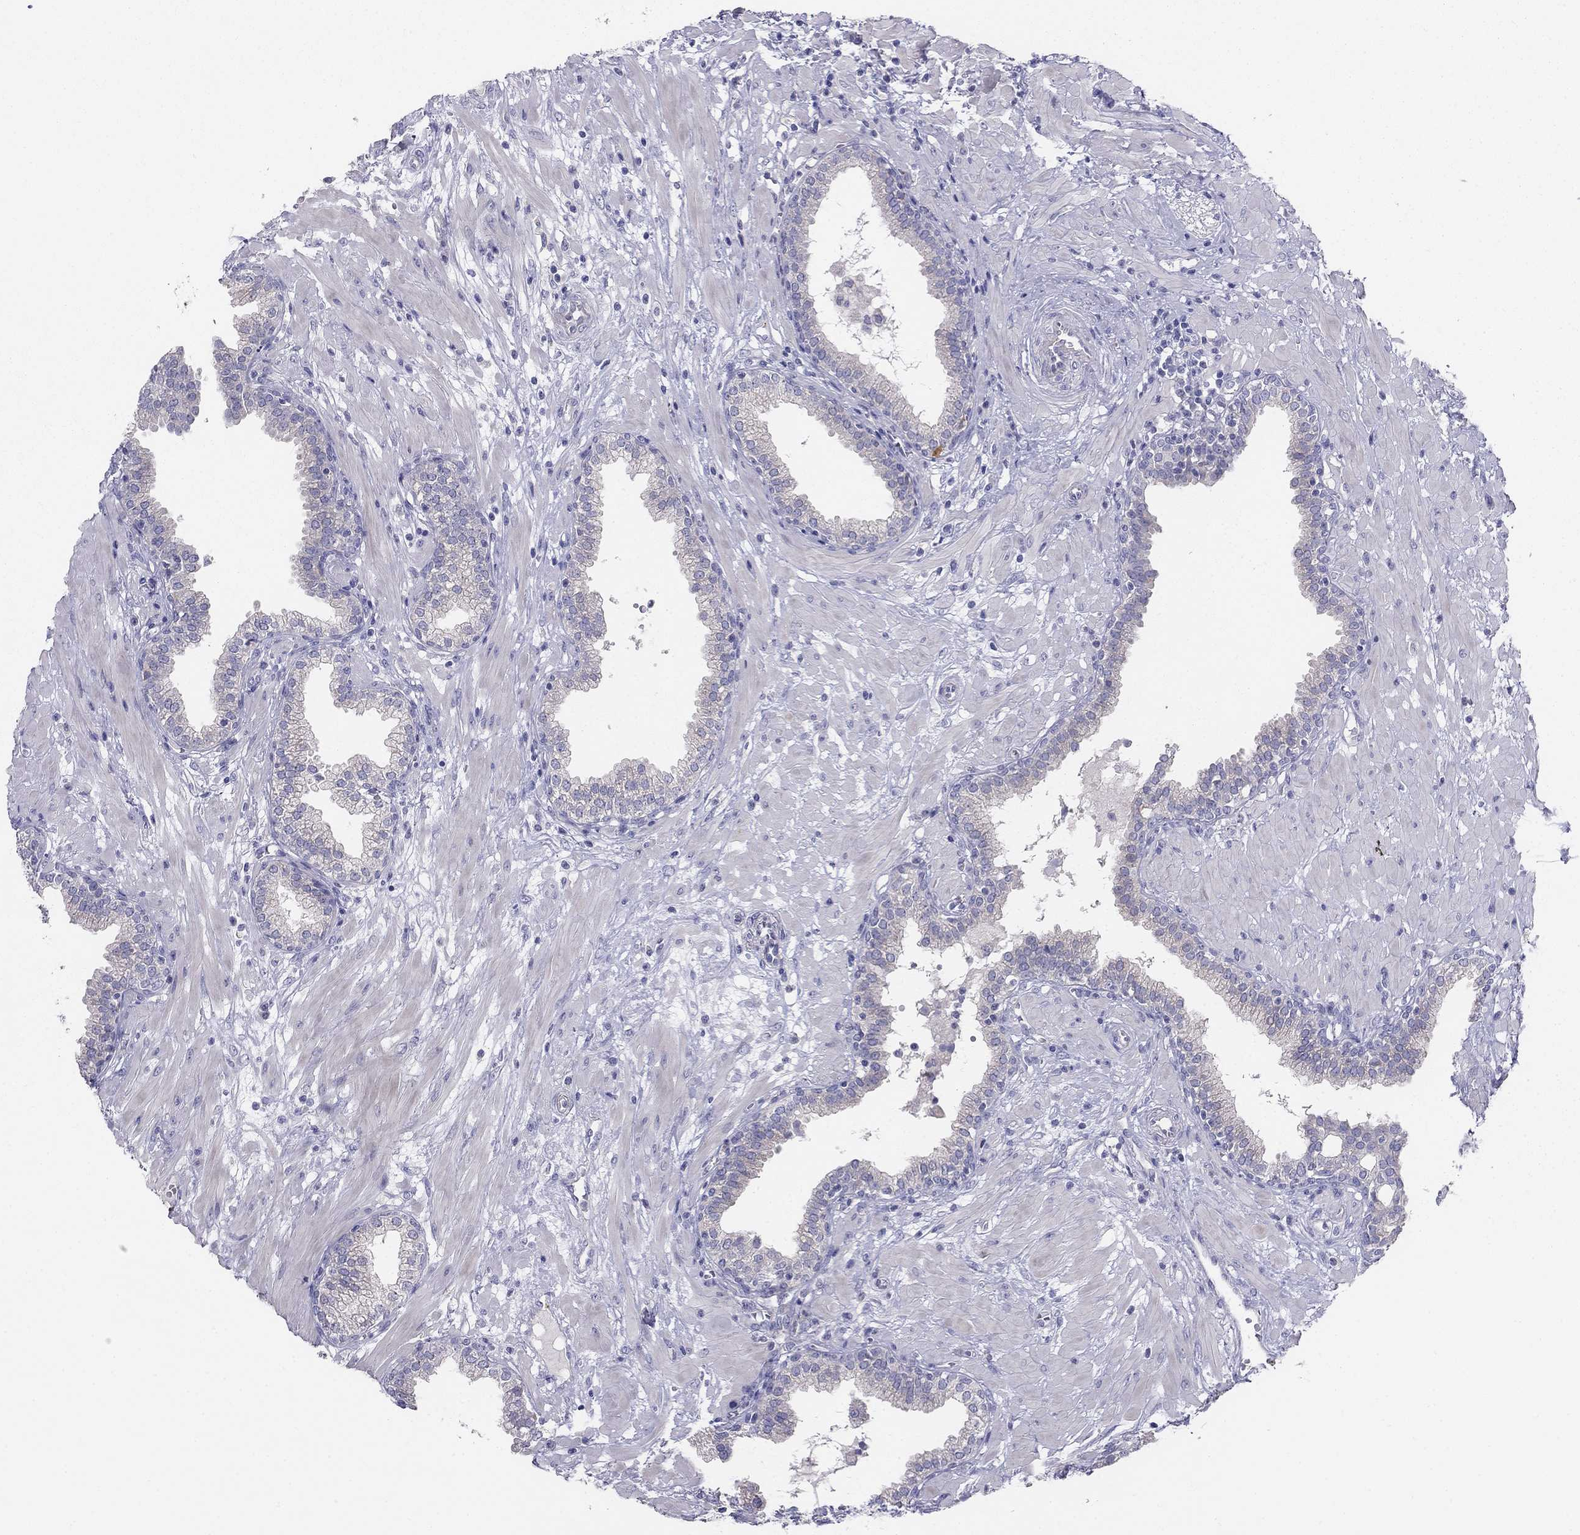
{"staining": {"intensity": "negative", "quantity": "none", "location": "none"}, "tissue": "prostate", "cell_type": "Glandular cells", "image_type": "normal", "snomed": [{"axis": "morphology", "description": "Normal tissue, NOS"}, {"axis": "topography", "description": "Prostate"}], "caption": "Immunohistochemistry (IHC) histopathology image of benign prostate stained for a protein (brown), which exhibits no expression in glandular cells.", "gene": "MGAT4C", "patient": {"sex": "male", "age": 64}}